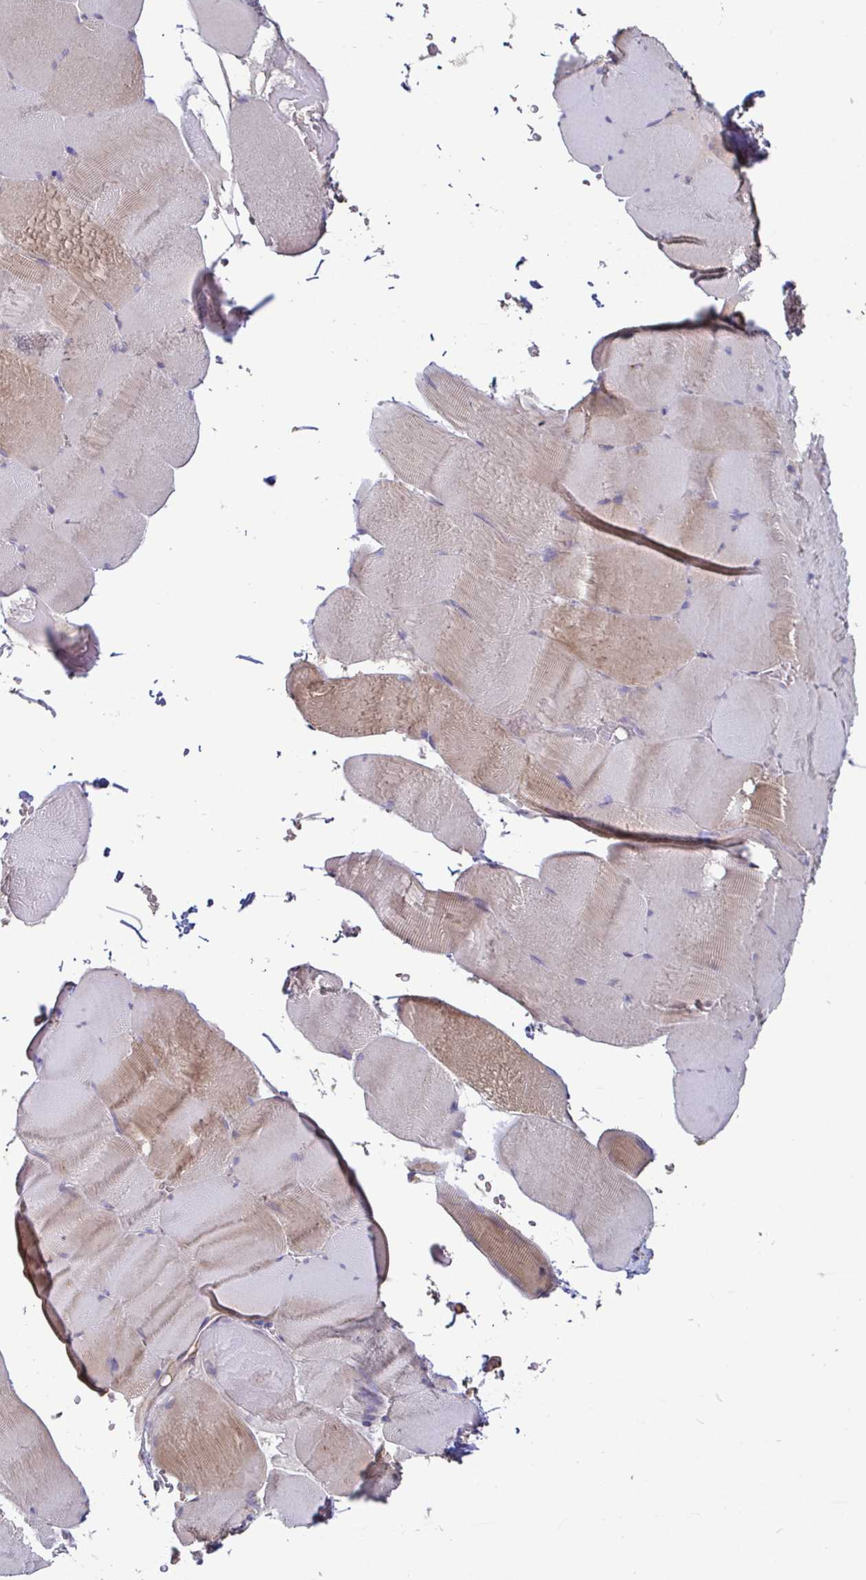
{"staining": {"intensity": "weak", "quantity": "25%-75%", "location": "cytoplasmic/membranous"}, "tissue": "skeletal muscle", "cell_type": "Myocytes", "image_type": "normal", "snomed": [{"axis": "morphology", "description": "Normal tissue, NOS"}, {"axis": "topography", "description": "Skeletal muscle"}, {"axis": "topography", "description": "Head-Neck"}], "caption": "Immunohistochemistry micrograph of benign skeletal muscle: human skeletal muscle stained using IHC demonstrates low levels of weak protein expression localized specifically in the cytoplasmic/membranous of myocytes, appearing as a cytoplasmic/membranous brown color.", "gene": "SPRY1", "patient": {"sex": "male", "age": 66}}